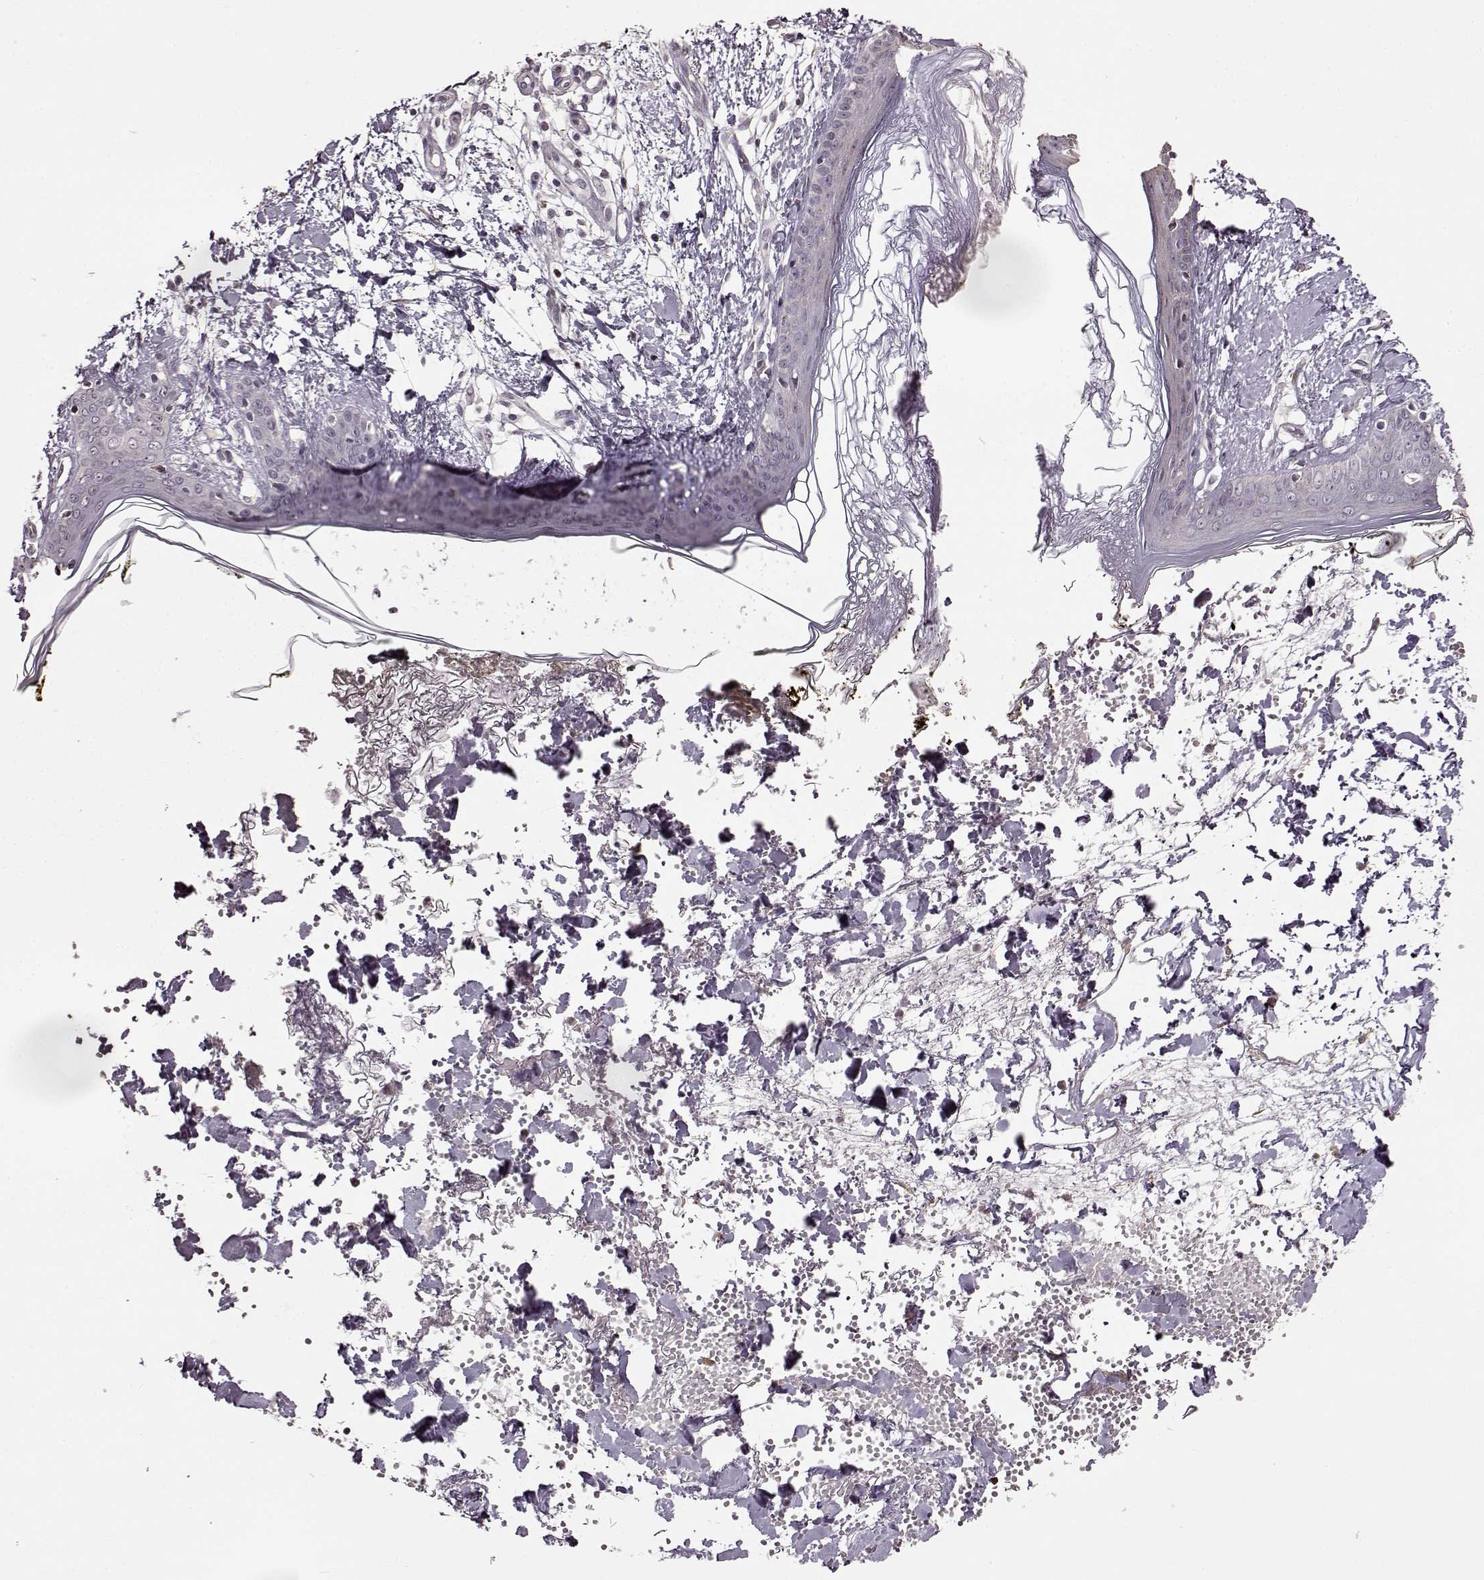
{"staining": {"intensity": "negative", "quantity": "none", "location": "none"}, "tissue": "skin", "cell_type": "Fibroblasts", "image_type": "normal", "snomed": [{"axis": "morphology", "description": "Normal tissue, NOS"}, {"axis": "topography", "description": "Skin"}], "caption": "This is a photomicrograph of immunohistochemistry (IHC) staining of unremarkable skin, which shows no positivity in fibroblasts.", "gene": "FSHB", "patient": {"sex": "female", "age": 34}}